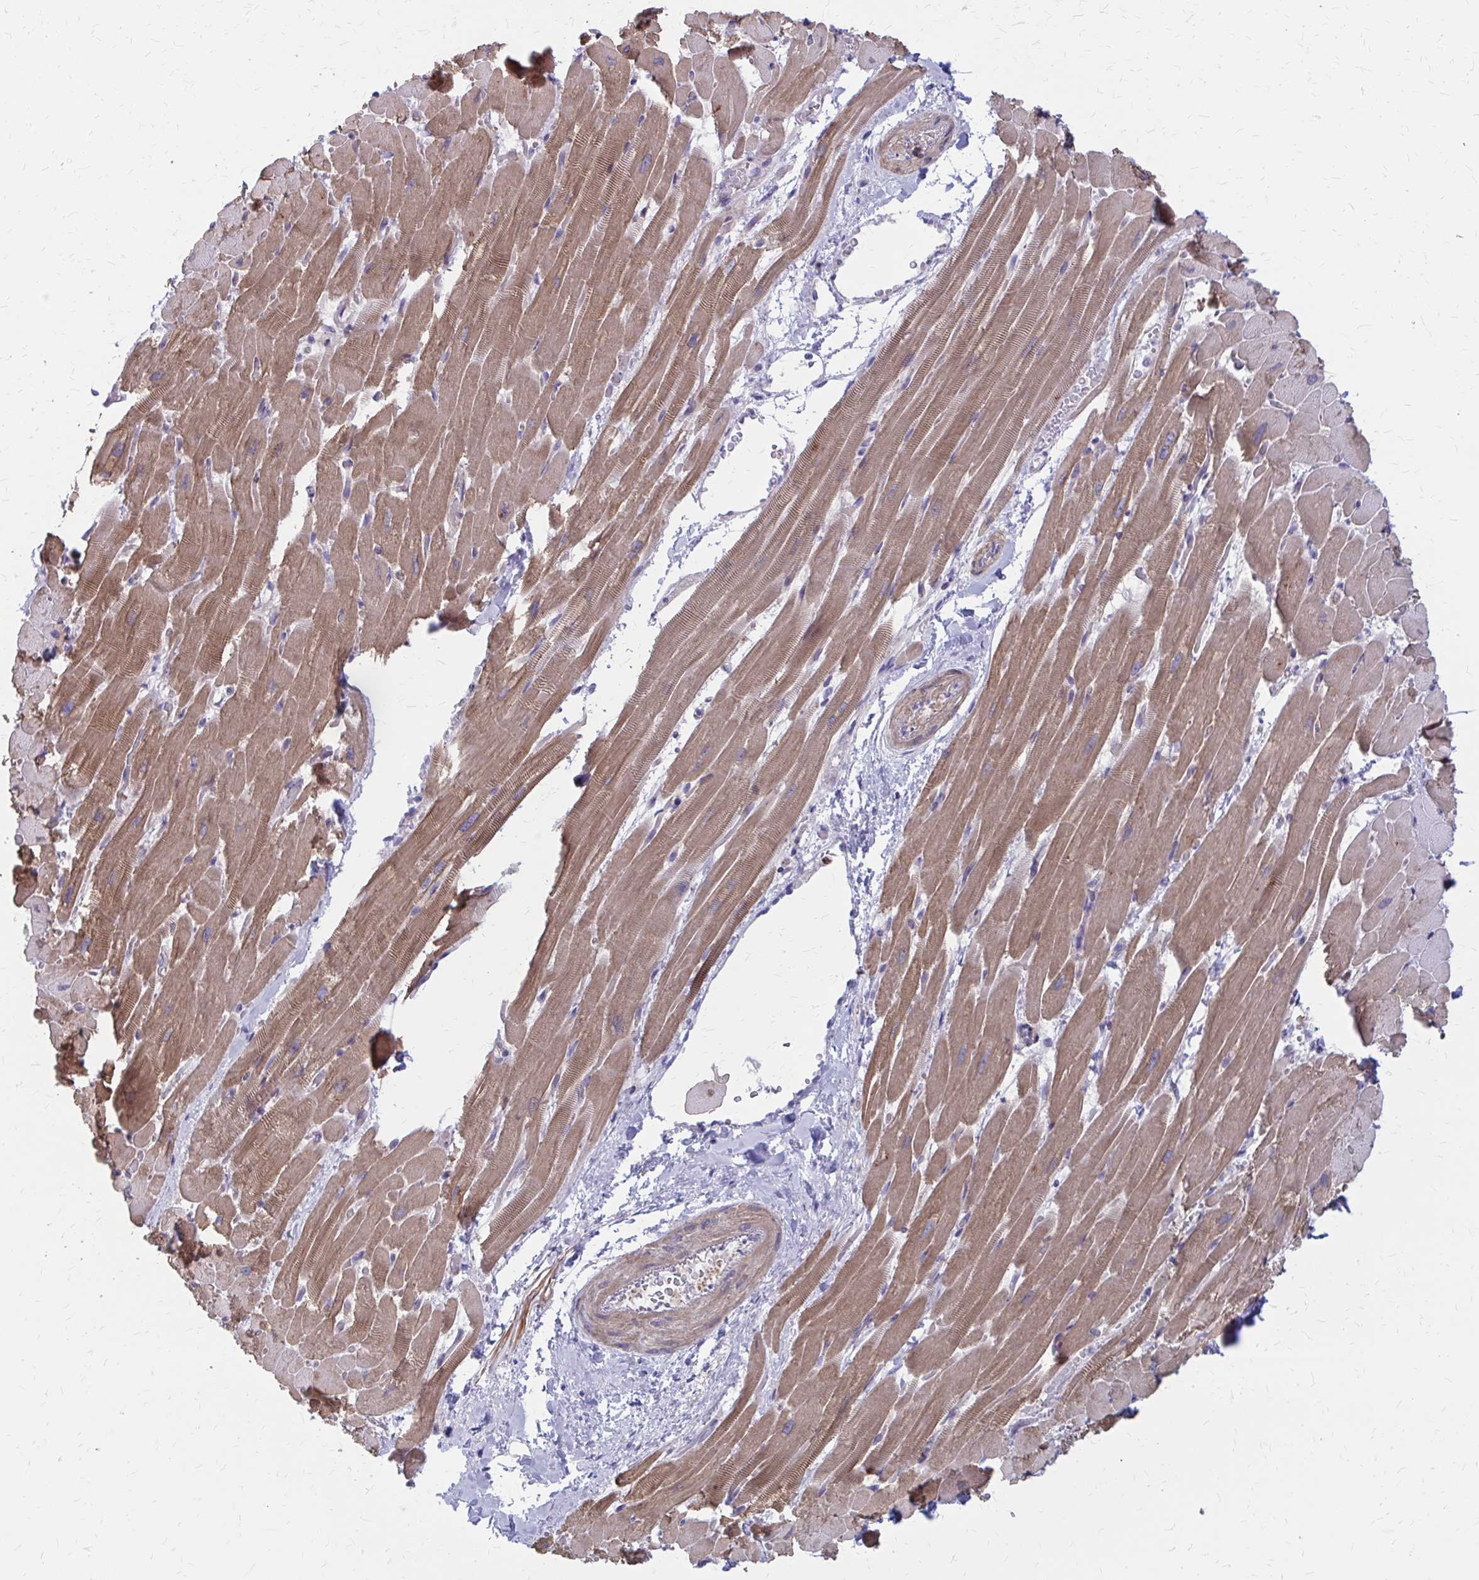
{"staining": {"intensity": "moderate", "quantity": ">75%", "location": "cytoplasmic/membranous"}, "tissue": "heart muscle", "cell_type": "Cardiomyocytes", "image_type": "normal", "snomed": [{"axis": "morphology", "description": "Normal tissue, NOS"}, {"axis": "topography", "description": "Heart"}], "caption": "Benign heart muscle demonstrates moderate cytoplasmic/membranous expression in about >75% of cardiomyocytes, visualized by immunohistochemistry.", "gene": "GLYATL2", "patient": {"sex": "male", "age": 37}}